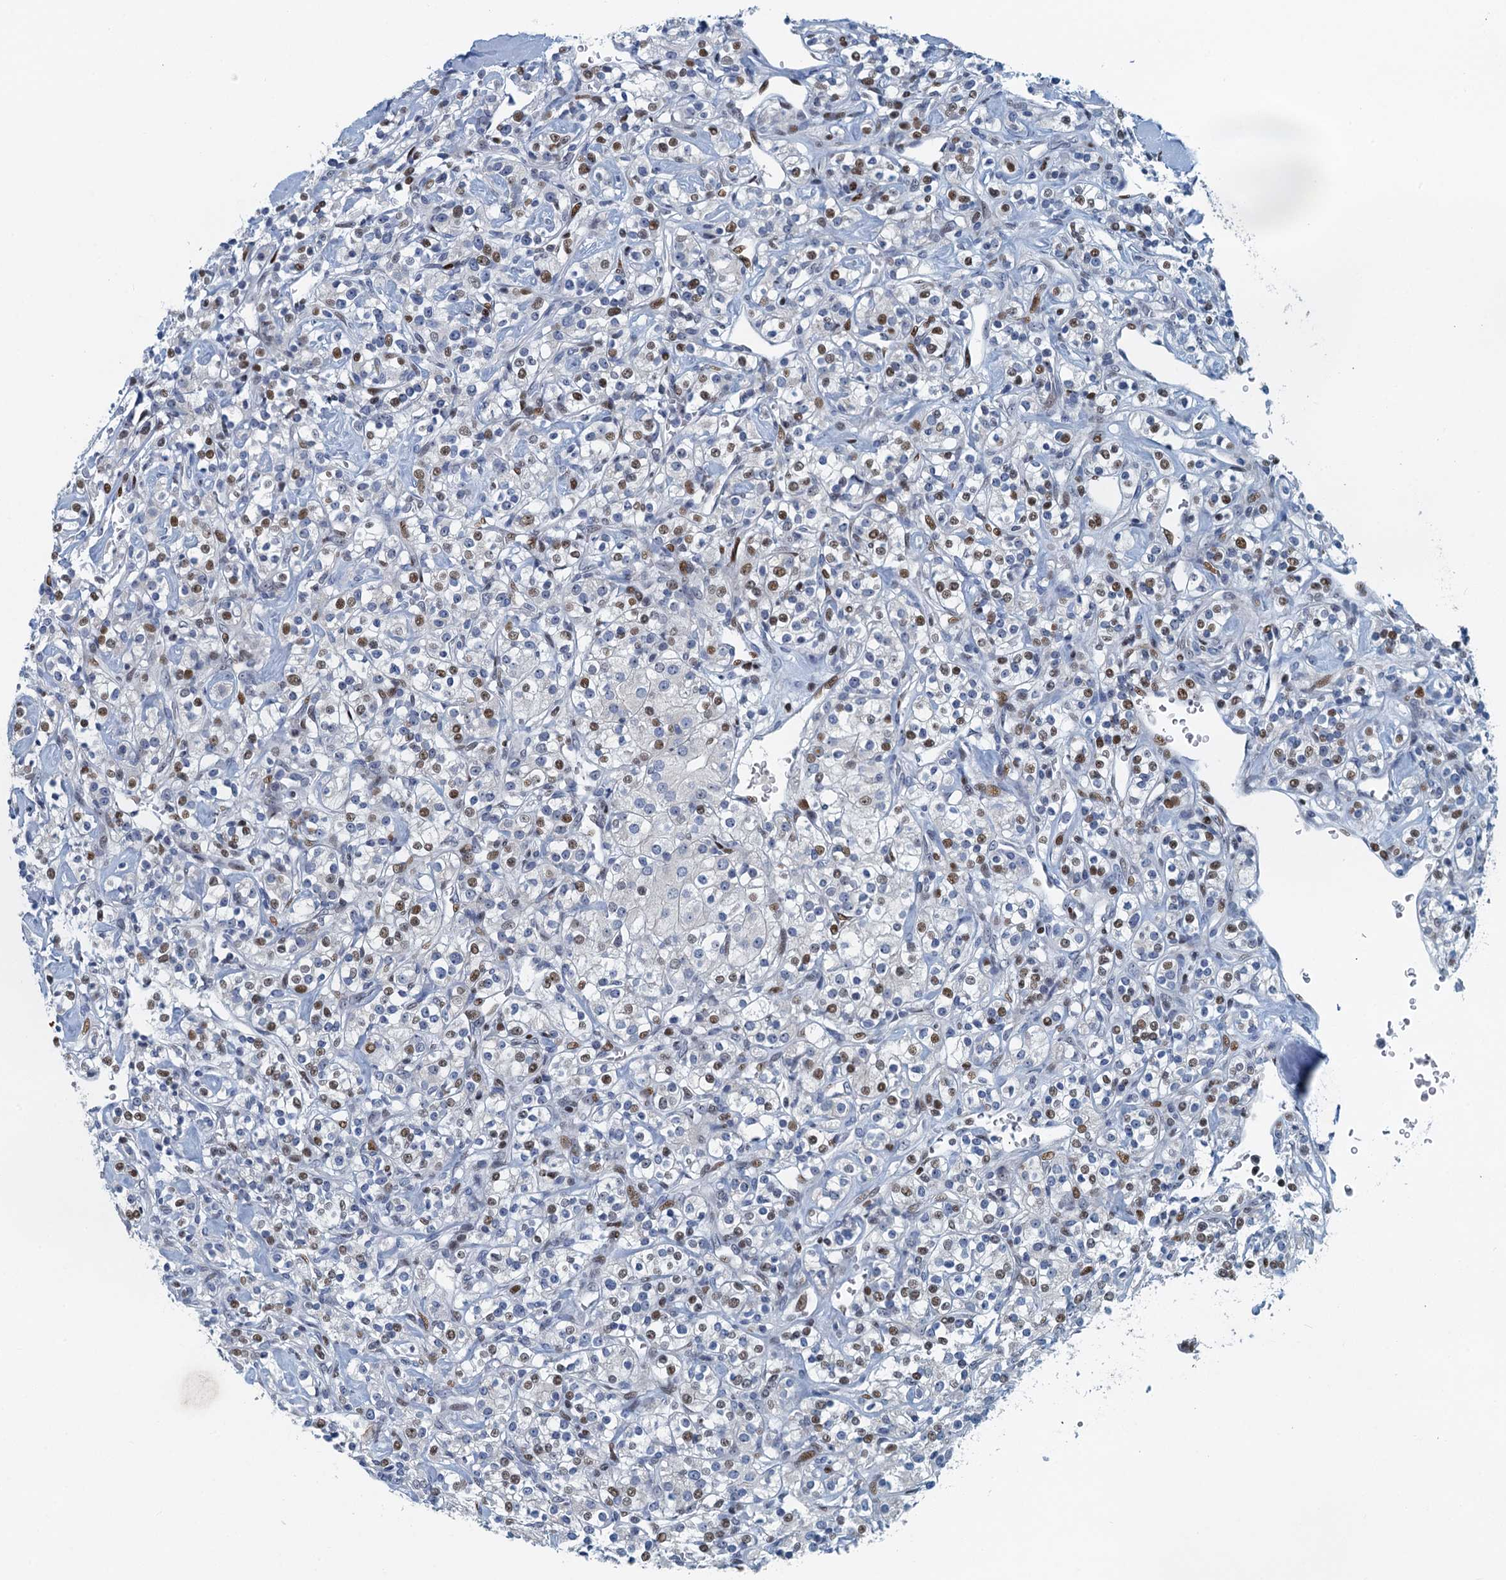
{"staining": {"intensity": "moderate", "quantity": "25%-75%", "location": "nuclear"}, "tissue": "renal cancer", "cell_type": "Tumor cells", "image_type": "cancer", "snomed": [{"axis": "morphology", "description": "Adenocarcinoma, NOS"}, {"axis": "topography", "description": "Kidney"}], "caption": "Protein expression analysis of human adenocarcinoma (renal) reveals moderate nuclear staining in about 25%-75% of tumor cells.", "gene": "ANKRD13D", "patient": {"sex": "male", "age": 77}}